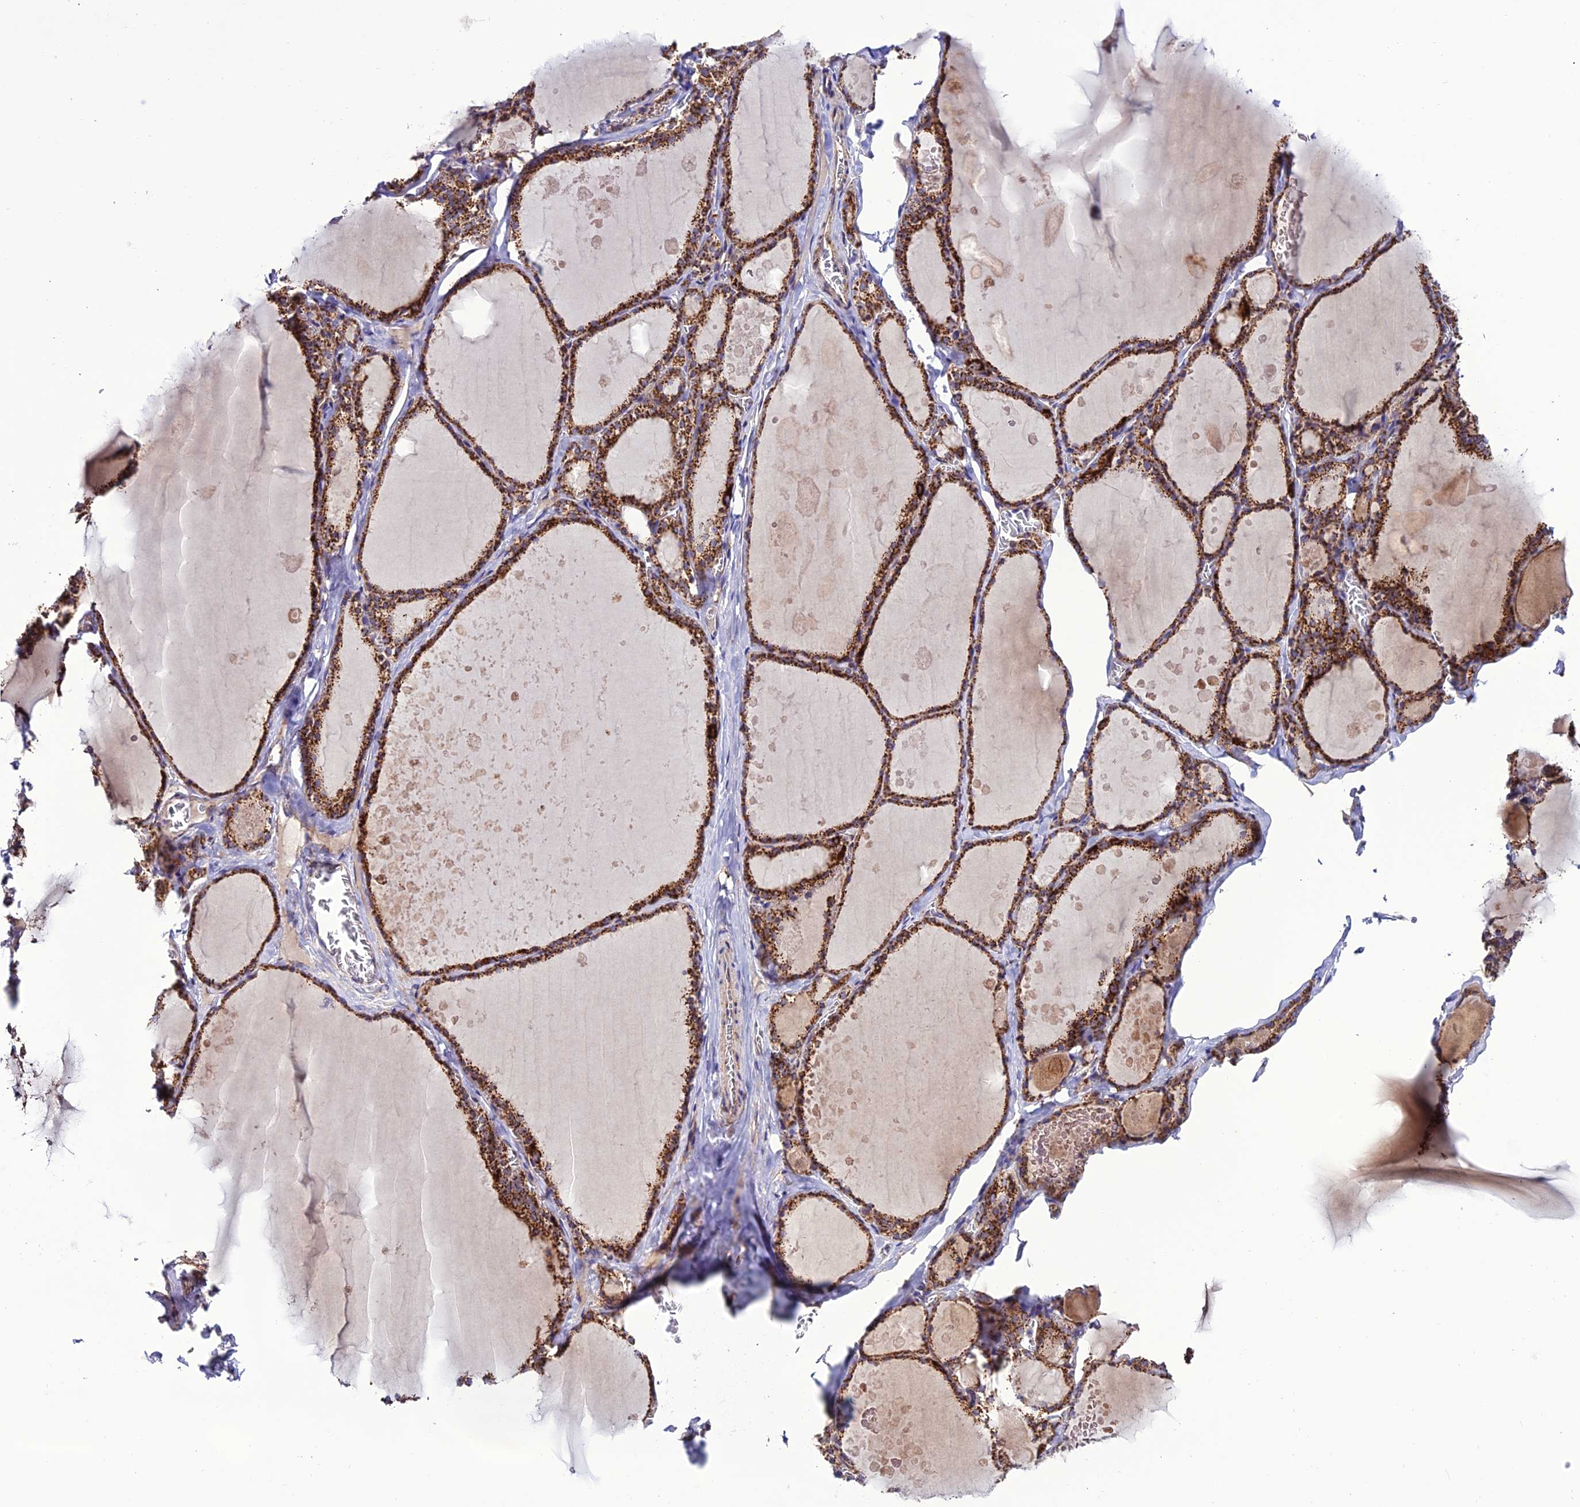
{"staining": {"intensity": "strong", "quantity": ">75%", "location": "cytoplasmic/membranous"}, "tissue": "thyroid gland", "cell_type": "Glandular cells", "image_type": "normal", "snomed": [{"axis": "morphology", "description": "Normal tissue, NOS"}, {"axis": "topography", "description": "Thyroid gland"}], "caption": "Protein staining of normal thyroid gland reveals strong cytoplasmic/membranous expression in about >75% of glandular cells.", "gene": "MRPS9", "patient": {"sex": "male", "age": 56}}